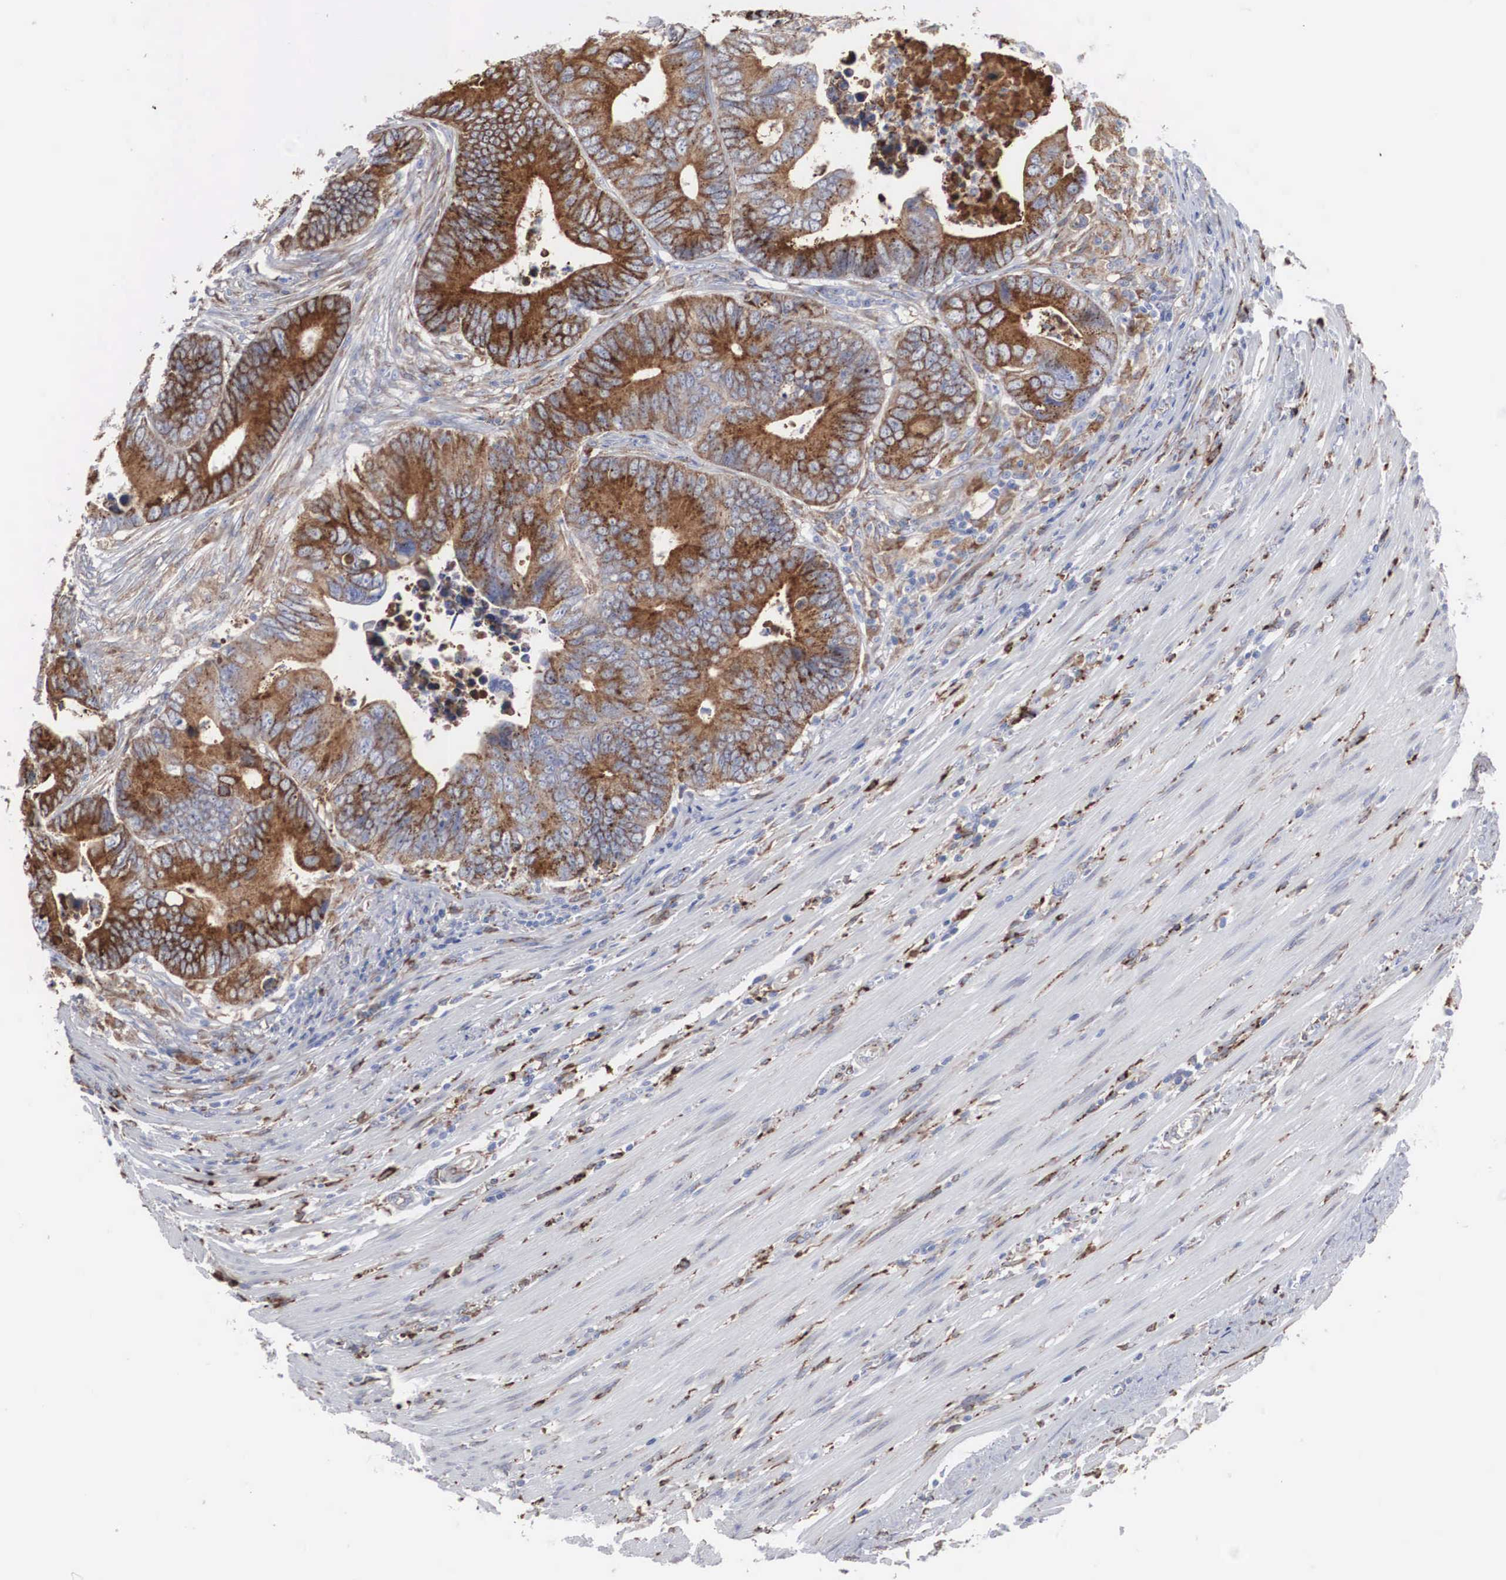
{"staining": {"intensity": "moderate", "quantity": ">75%", "location": "cytoplasmic/membranous"}, "tissue": "colorectal cancer", "cell_type": "Tumor cells", "image_type": "cancer", "snomed": [{"axis": "morphology", "description": "Adenocarcinoma, NOS"}, {"axis": "topography", "description": "Colon"}], "caption": "An image showing moderate cytoplasmic/membranous expression in about >75% of tumor cells in colorectal cancer, as visualized by brown immunohistochemical staining.", "gene": "LGALS3BP", "patient": {"sex": "female", "age": 78}}